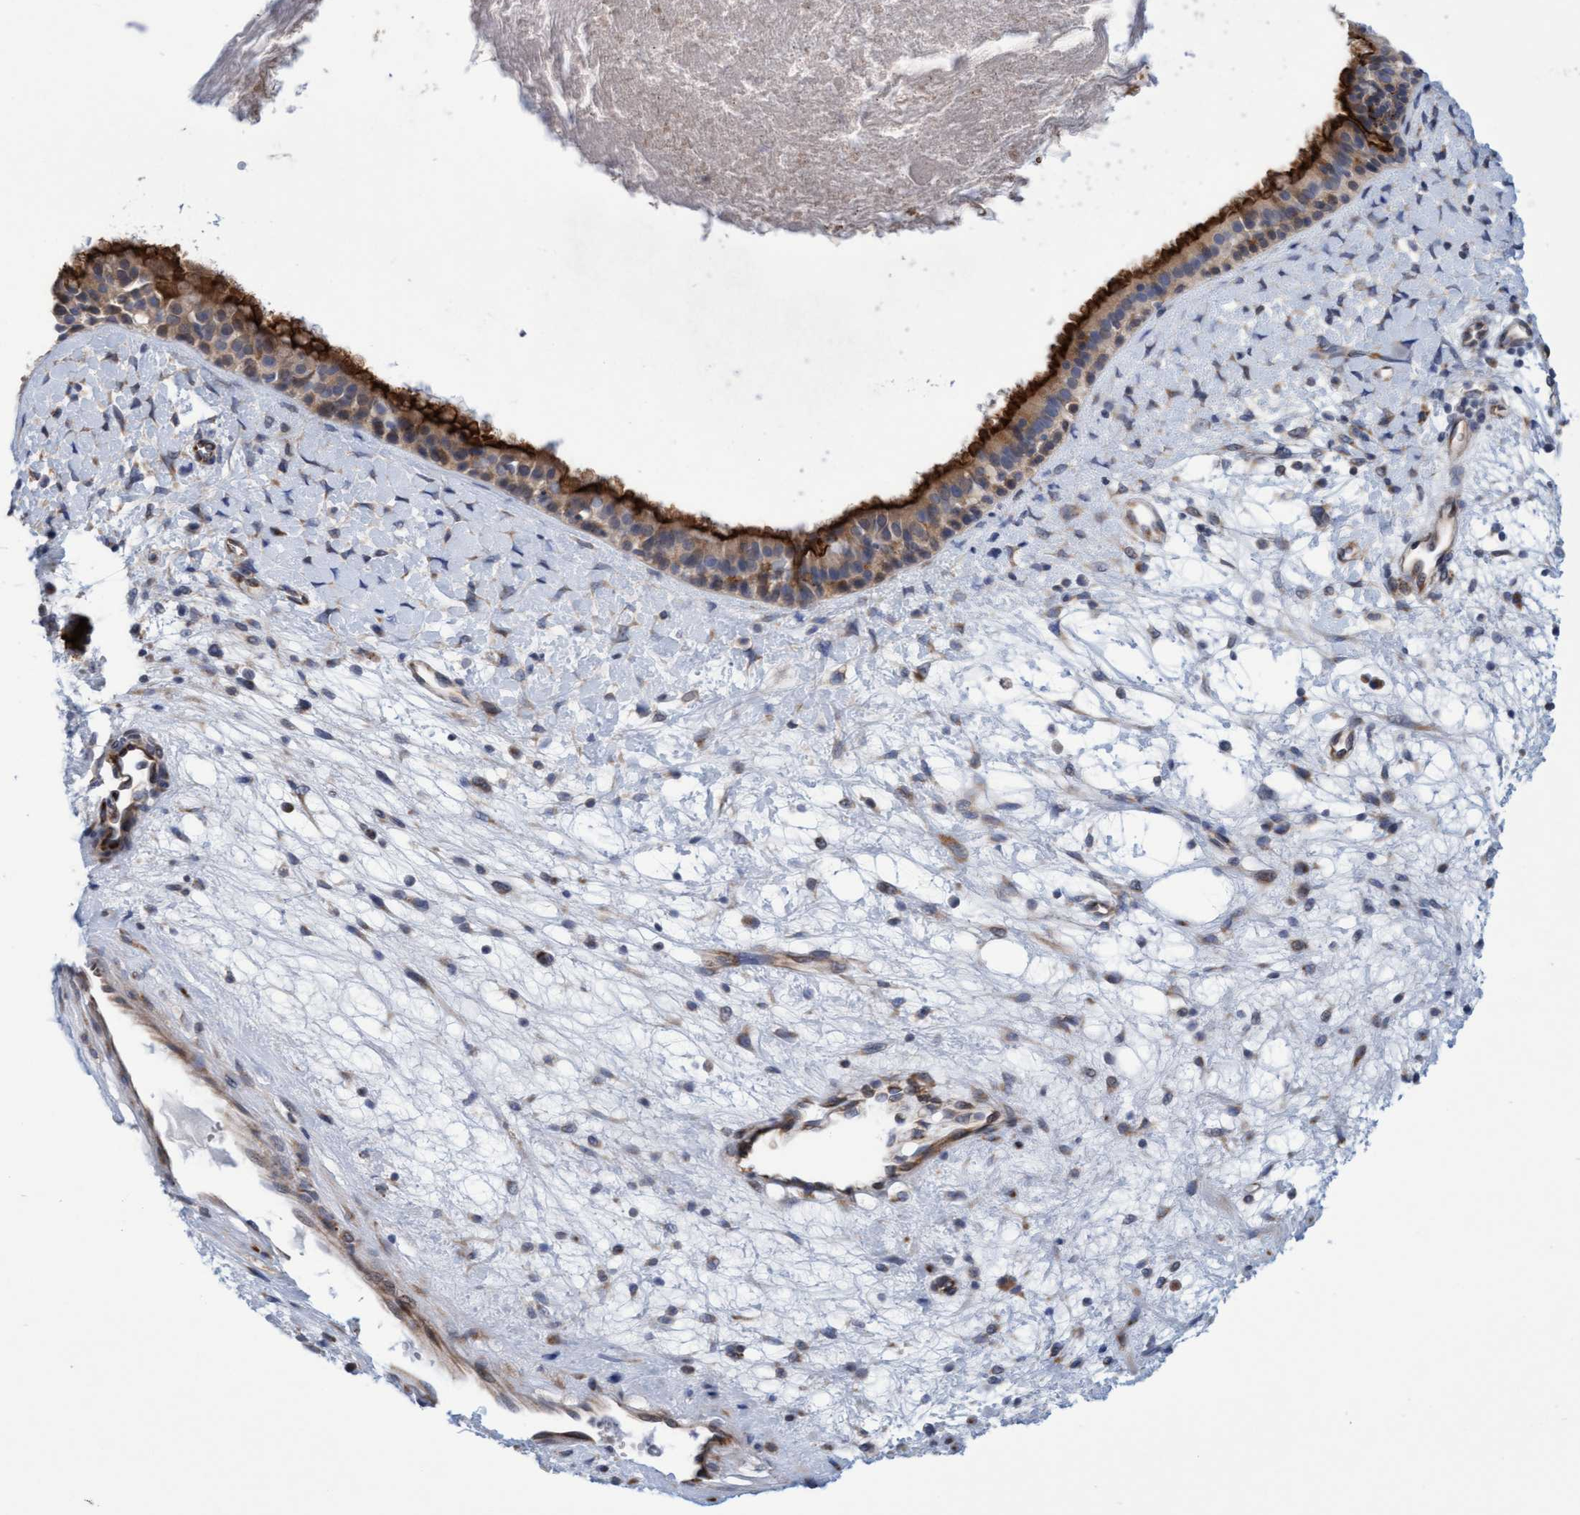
{"staining": {"intensity": "strong", "quantity": ">75%", "location": "cytoplasmic/membranous"}, "tissue": "nasopharynx", "cell_type": "Respiratory epithelial cells", "image_type": "normal", "snomed": [{"axis": "morphology", "description": "Normal tissue, NOS"}, {"axis": "topography", "description": "Nasopharynx"}], "caption": "Respiratory epithelial cells reveal strong cytoplasmic/membranous positivity in approximately >75% of cells in unremarkable nasopharynx.", "gene": "SLC28A3", "patient": {"sex": "male", "age": 22}}